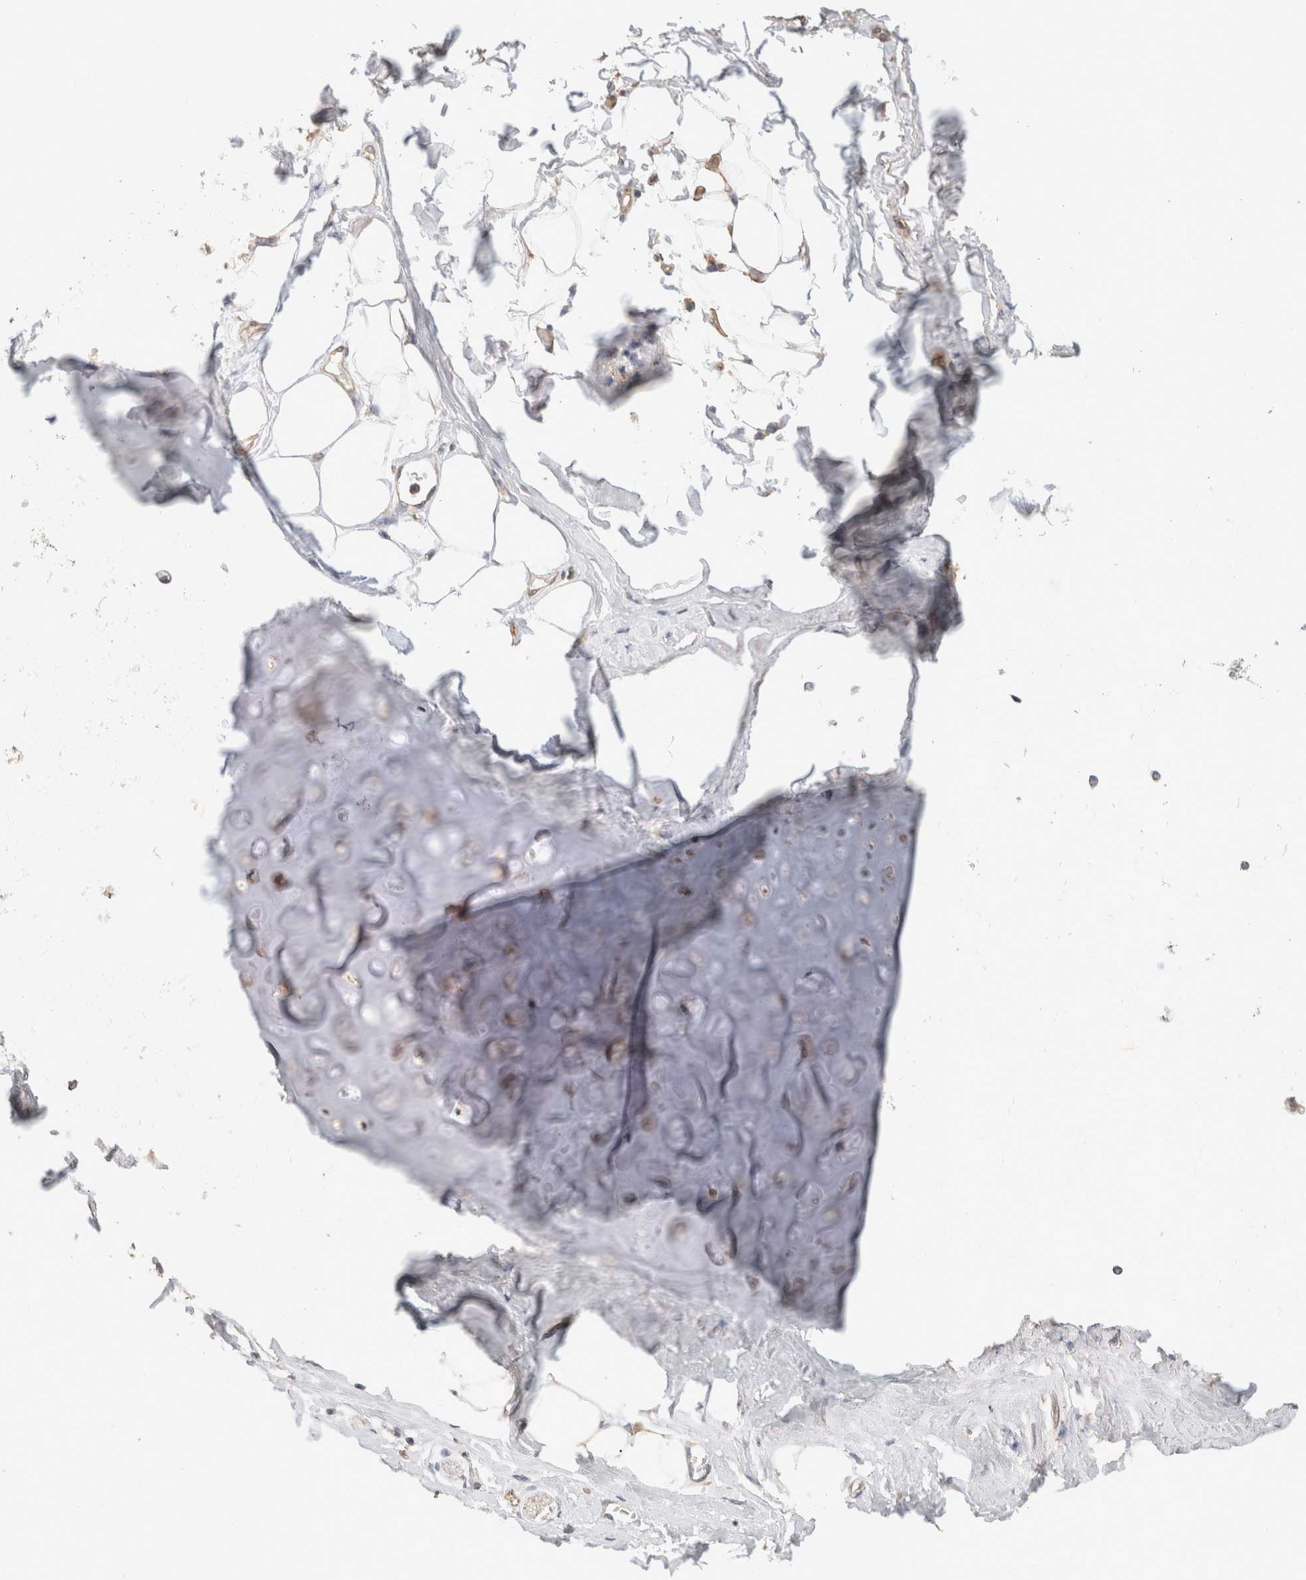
{"staining": {"intensity": "weak", "quantity": "25%-75%", "location": "cytoplasmic/membranous"}, "tissue": "adipose tissue", "cell_type": "Adipocytes", "image_type": "normal", "snomed": [{"axis": "morphology", "description": "Normal tissue, NOS"}, {"axis": "topography", "description": "Cartilage tissue"}, {"axis": "topography", "description": "Bronchus"}], "caption": "IHC micrograph of unremarkable adipose tissue stained for a protein (brown), which displays low levels of weak cytoplasmic/membranous positivity in about 25%-75% of adipocytes.", "gene": "CFAP418", "patient": {"sex": "female", "age": 73}}